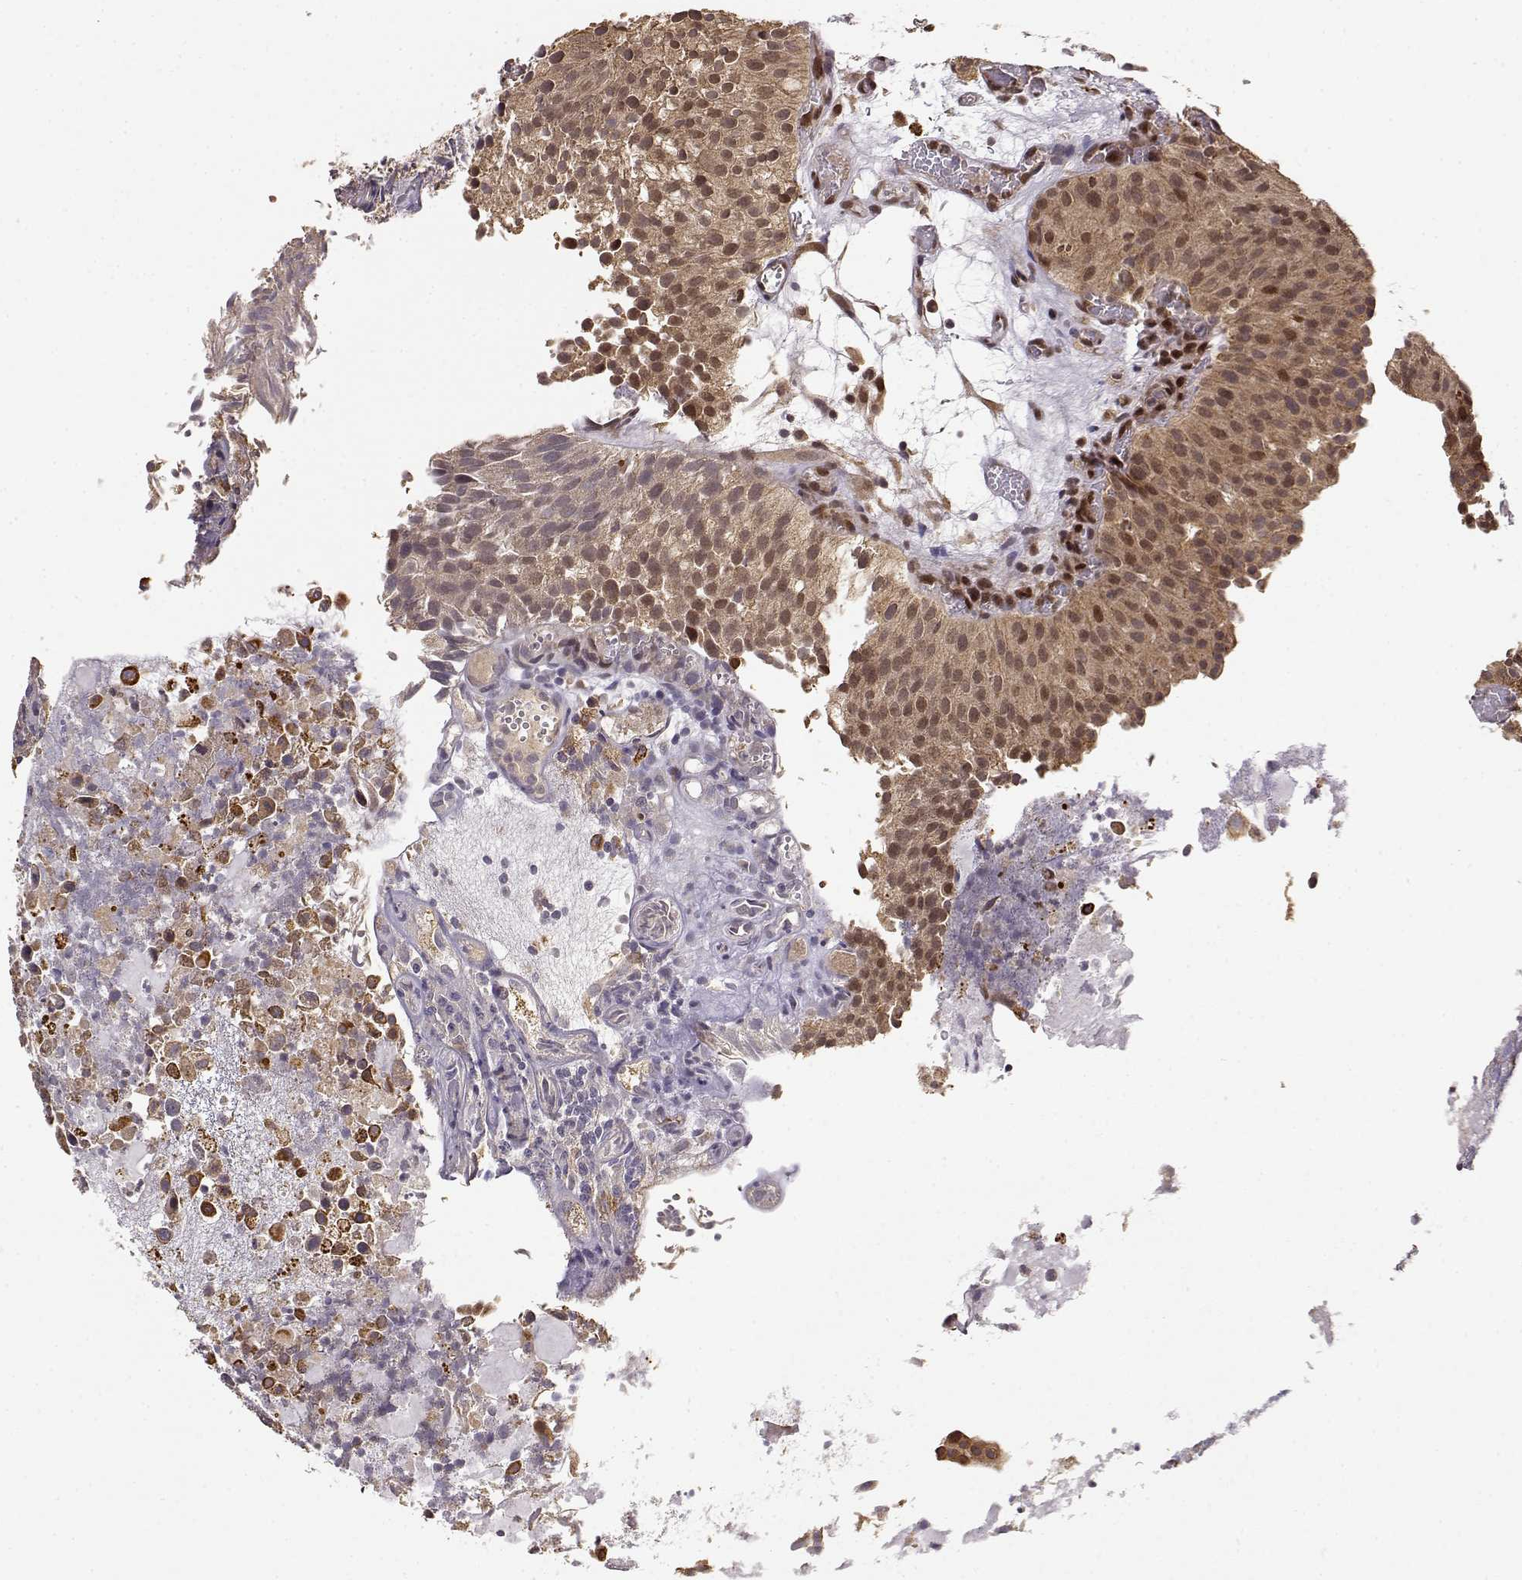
{"staining": {"intensity": "moderate", "quantity": ">75%", "location": "cytoplasmic/membranous,nuclear"}, "tissue": "urothelial cancer", "cell_type": "Tumor cells", "image_type": "cancer", "snomed": [{"axis": "morphology", "description": "Urothelial carcinoma, Low grade"}, {"axis": "topography", "description": "Urinary bladder"}], "caption": "Brown immunohistochemical staining in urothelial carcinoma (low-grade) shows moderate cytoplasmic/membranous and nuclear expression in about >75% of tumor cells.", "gene": "MAEA", "patient": {"sex": "female", "age": 87}}